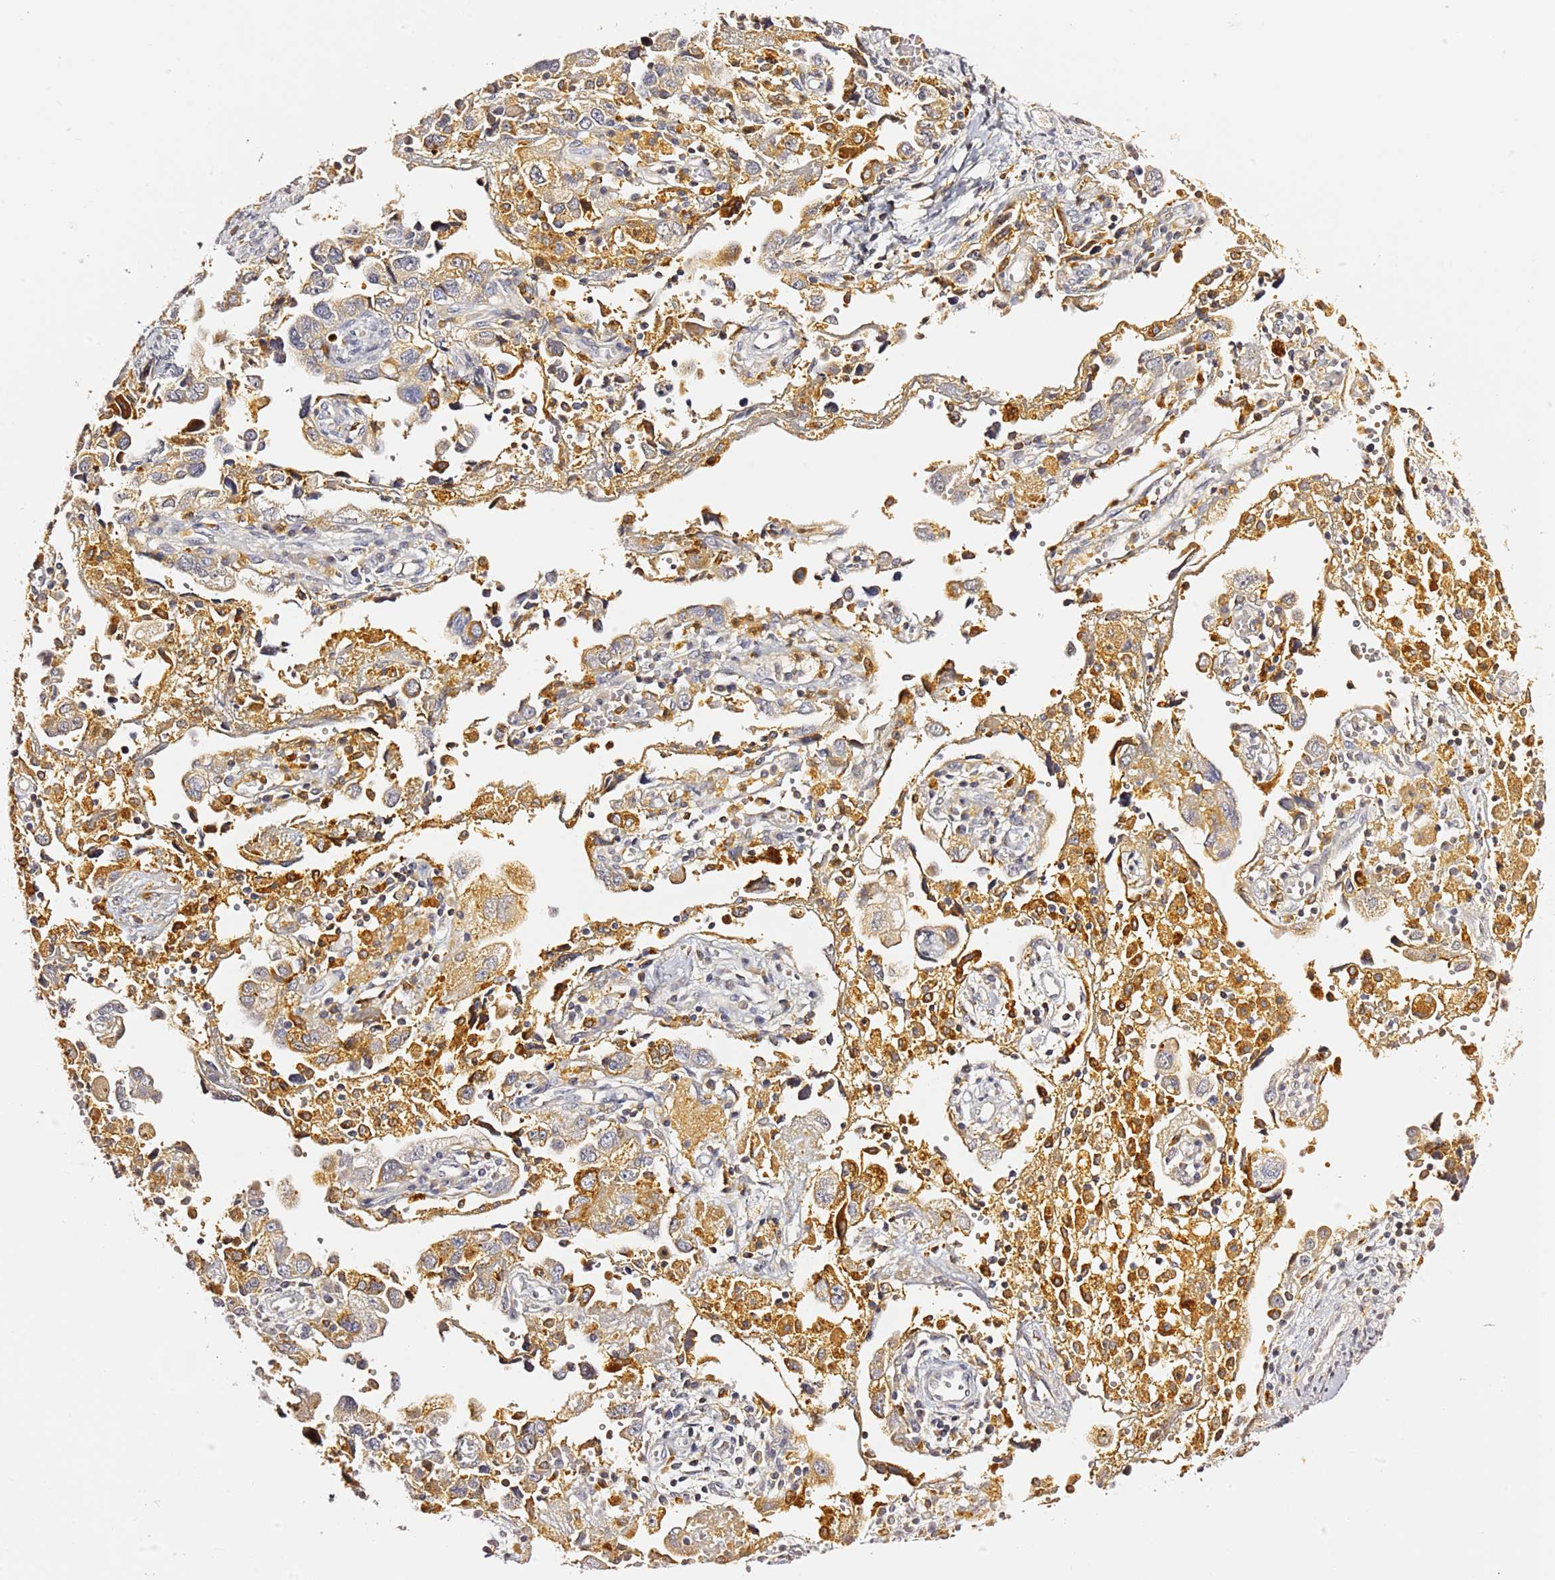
{"staining": {"intensity": "moderate", "quantity": "<25%", "location": "cytoplasmic/membranous"}, "tissue": "ovarian cancer", "cell_type": "Tumor cells", "image_type": "cancer", "snomed": [{"axis": "morphology", "description": "Carcinoma, NOS"}, {"axis": "morphology", "description": "Cystadenocarcinoma, serous, NOS"}, {"axis": "topography", "description": "Ovary"}], "caption": "Protein expression by immunohistochemistry reveals moderate cytoplasmic/membranous positivity in about <25% of tumor cells in ovarian cancer (carcinoma).", "gene": "IL4I1", "patient": {"sex": "female", "age": 69}}